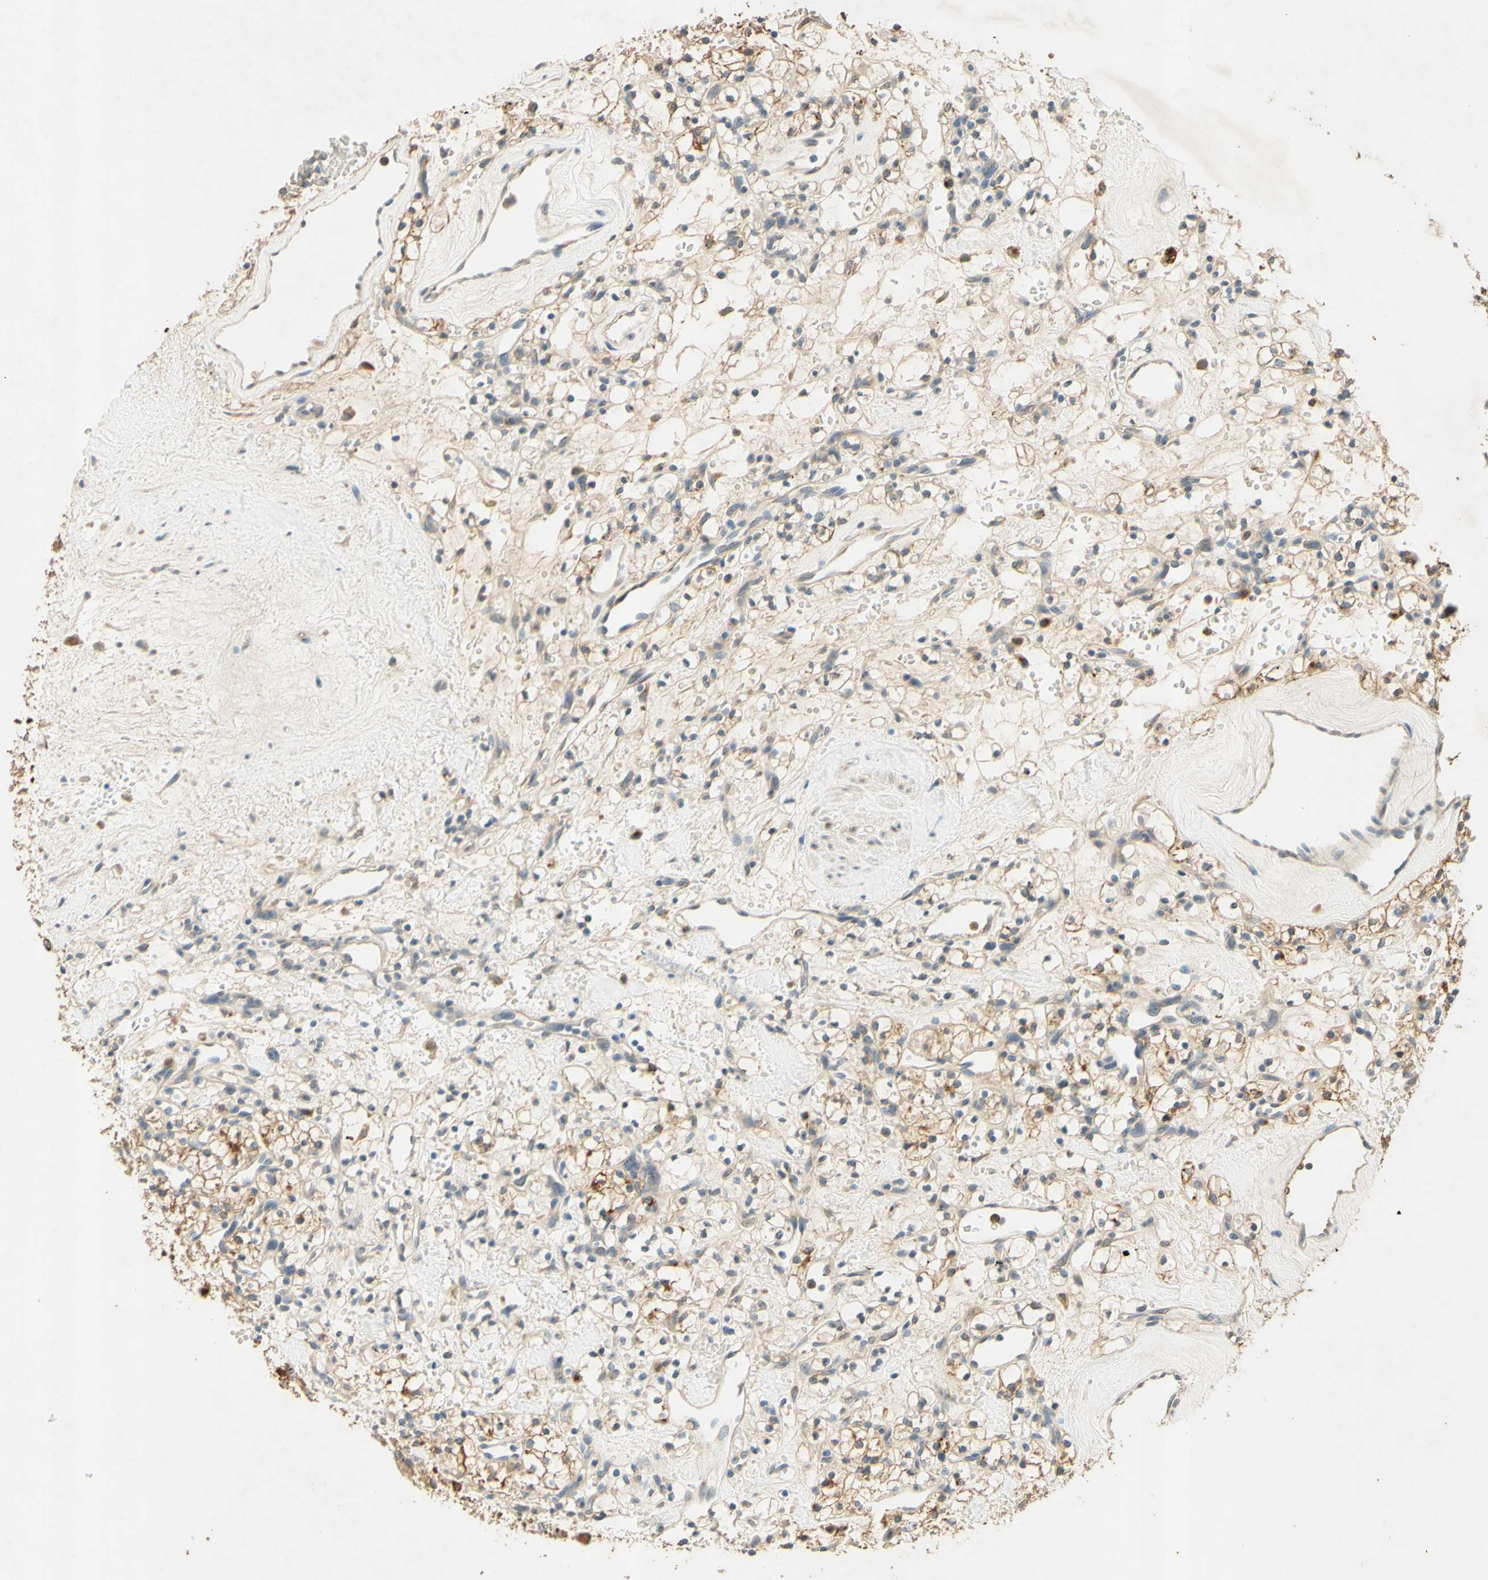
{"staining": {"intensity": "moderate", "quantity": ">75%", "location": "cytoplasmic/membranous"}, "tissue": "renal cancer", "cell_type": "Tumor cells", "image_type": "cancer", "snomed": [{"axis": "morphology", "description": "Adenocarcinoma, NOS"}, {"axis": "topography", "description": "Kidney"}], "caption": "Immunohistochemical staining of human renal cancer (adenocarcinoma) shows medium levels of moderate cytoplasmic/membranous staining in approximately >75% of tumor cells. (Brightfield microscopy of DAB IHC at high magnification).", "gene": "ENTREP2", "patient": {"sex": "female", "age": 60}}